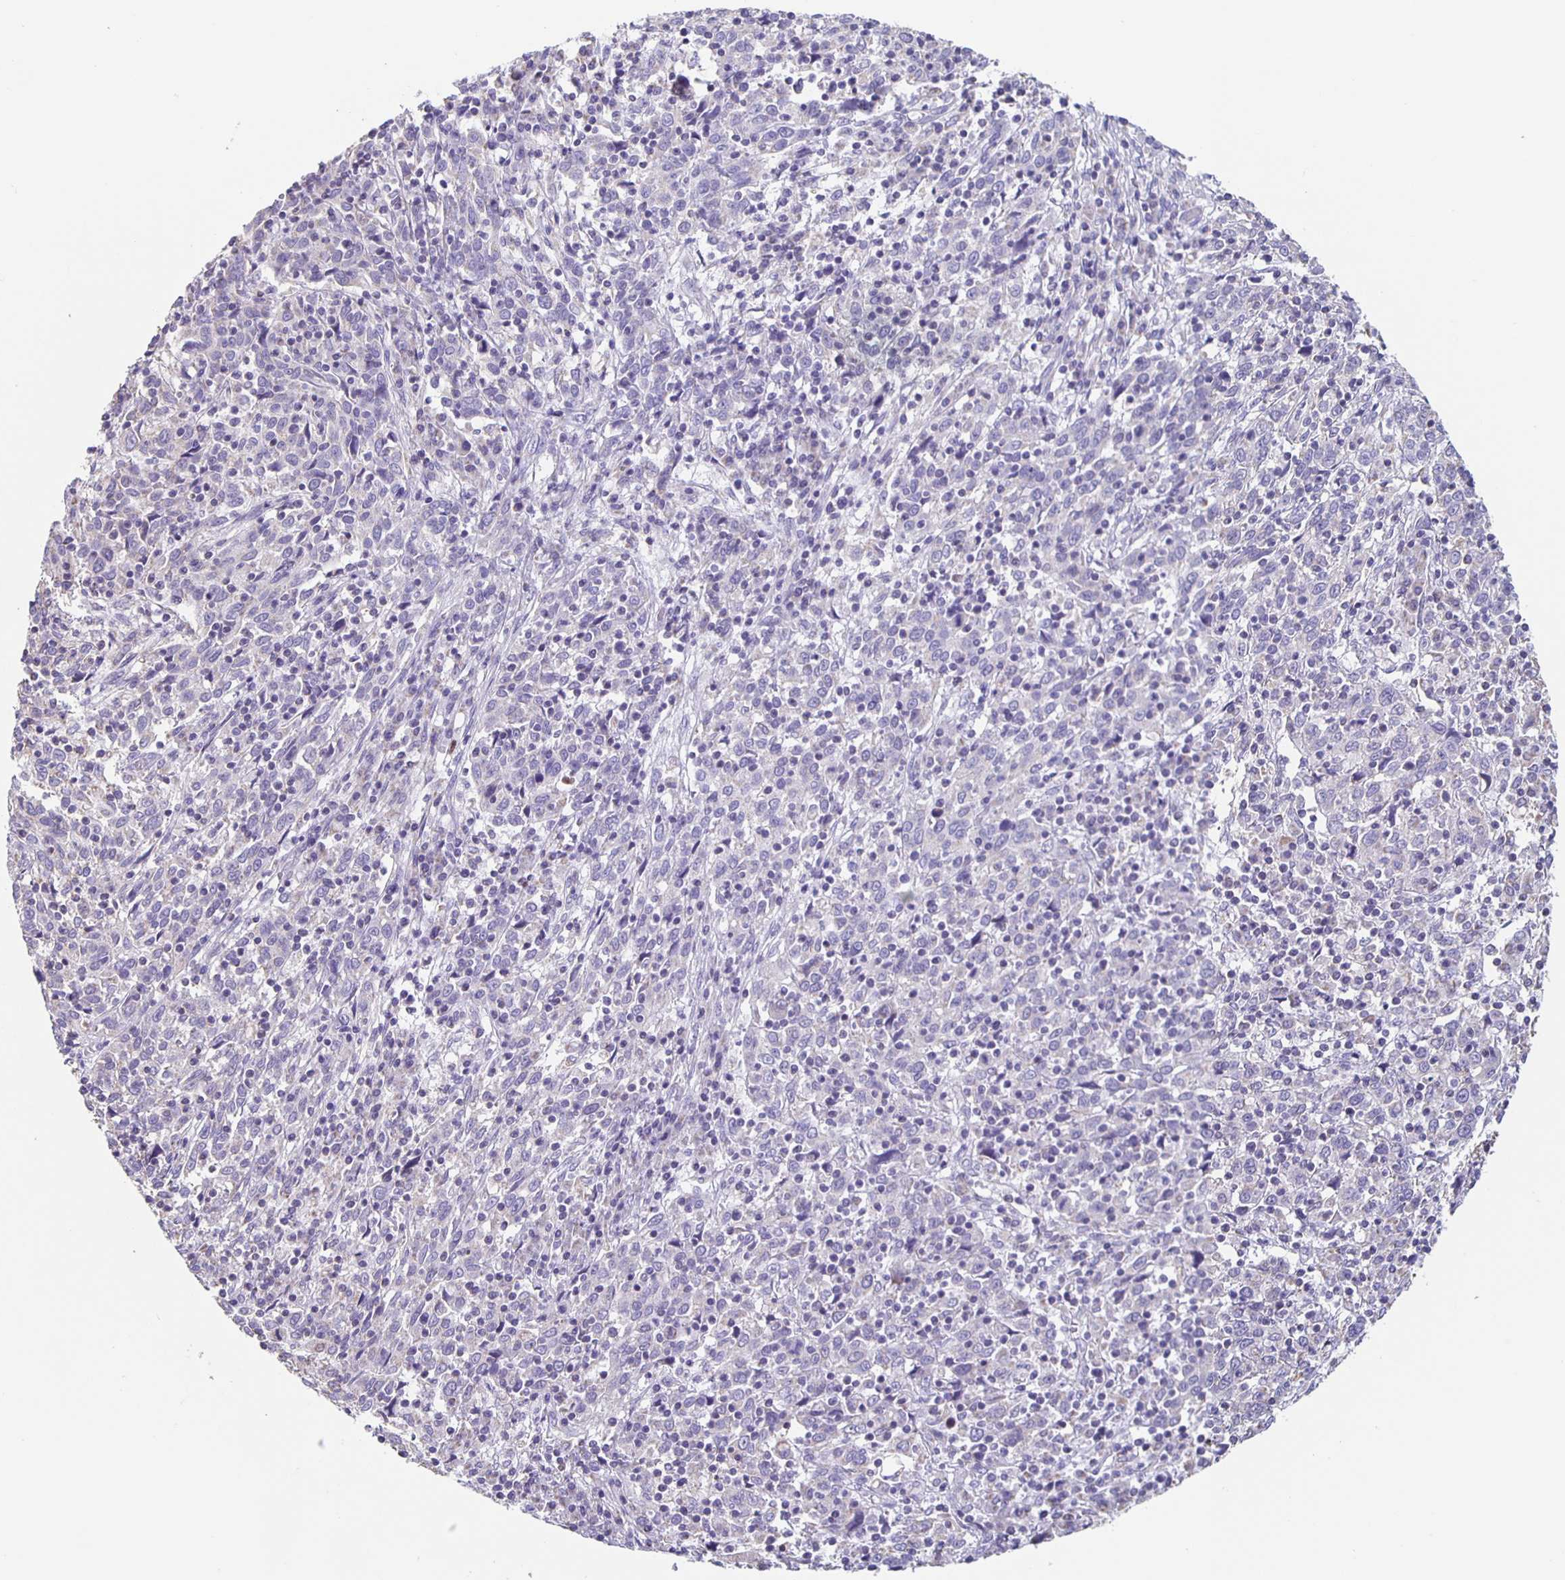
{"staining": {"intensity": "negative", "quantity": "none", "location": "none"}, "tissue": "cervical cancer", "cell_type": "Tumor cells", "image_type": "cancer", "snomed": [{"axis": "morphology", "description": "Squamous cell carcinoma, NOS"}, {"axis": "topography", "description": "Cervix"}], "caption": "High power microscopy histopathology image of an immunohistochemistry (IHC) photomicrograph of cervical cancer (squamous cell carcinoma), revealing no significant expression in tumor cells.", "gene": "TPPP", "patient": {"sex": "female", "age": 46}}